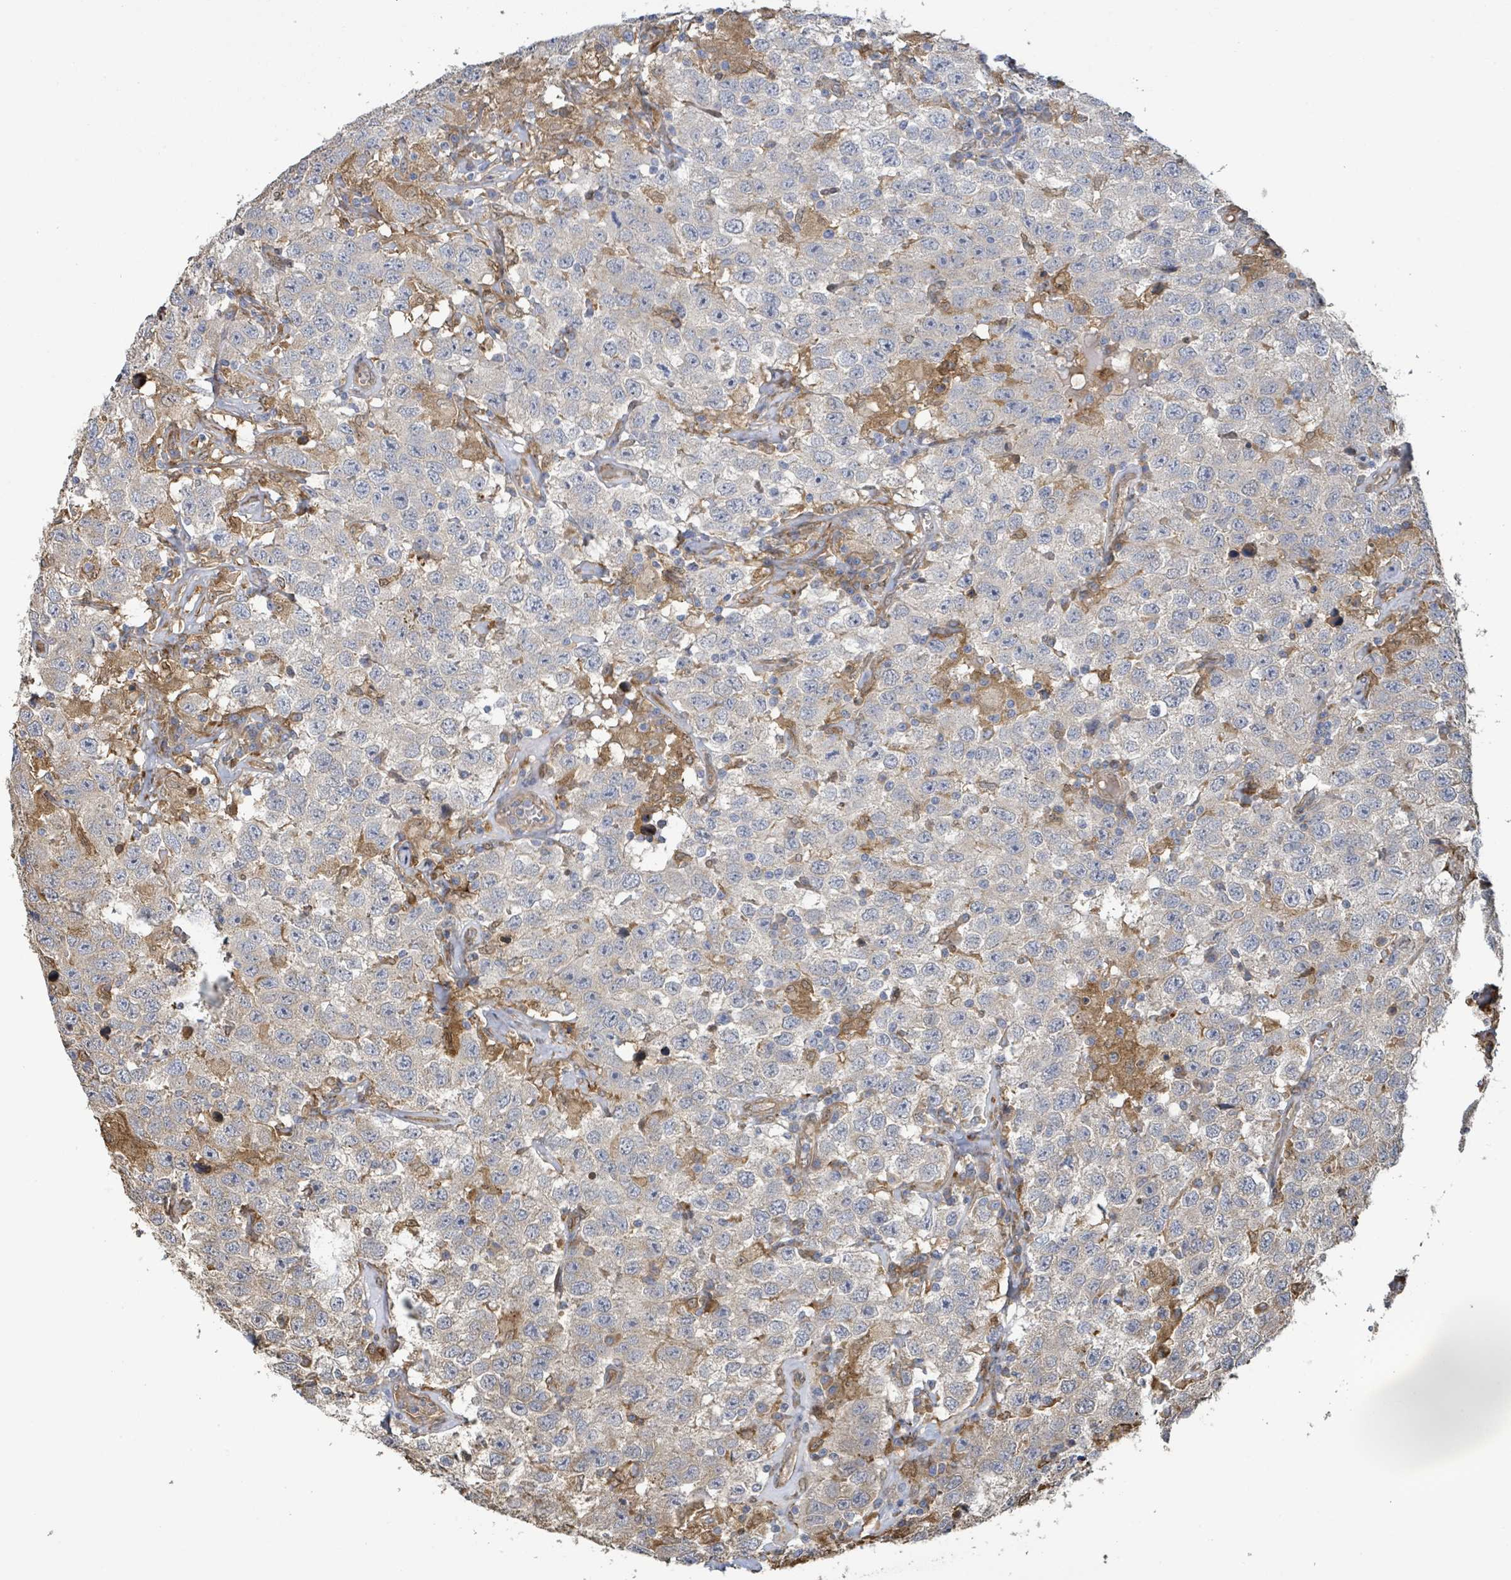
{"staining": {"intensity": "weak", "quantity": "<25%", "location": "cytoplasmic/membranous"}, "tissue": "testis cancer", "cell_type": "Tumor cells", "image_type": "cancer", "snomed": [{"axis": "morphology", "description": "Seminoma, NOS"}, {"axis": "topography", "description": "Testis"}], "caption": "A histopathology image of human testis cancer is negative for staining in tumor cells.", "gene": "ARPIN", "patient": {"sex": "male", "age": 41}}